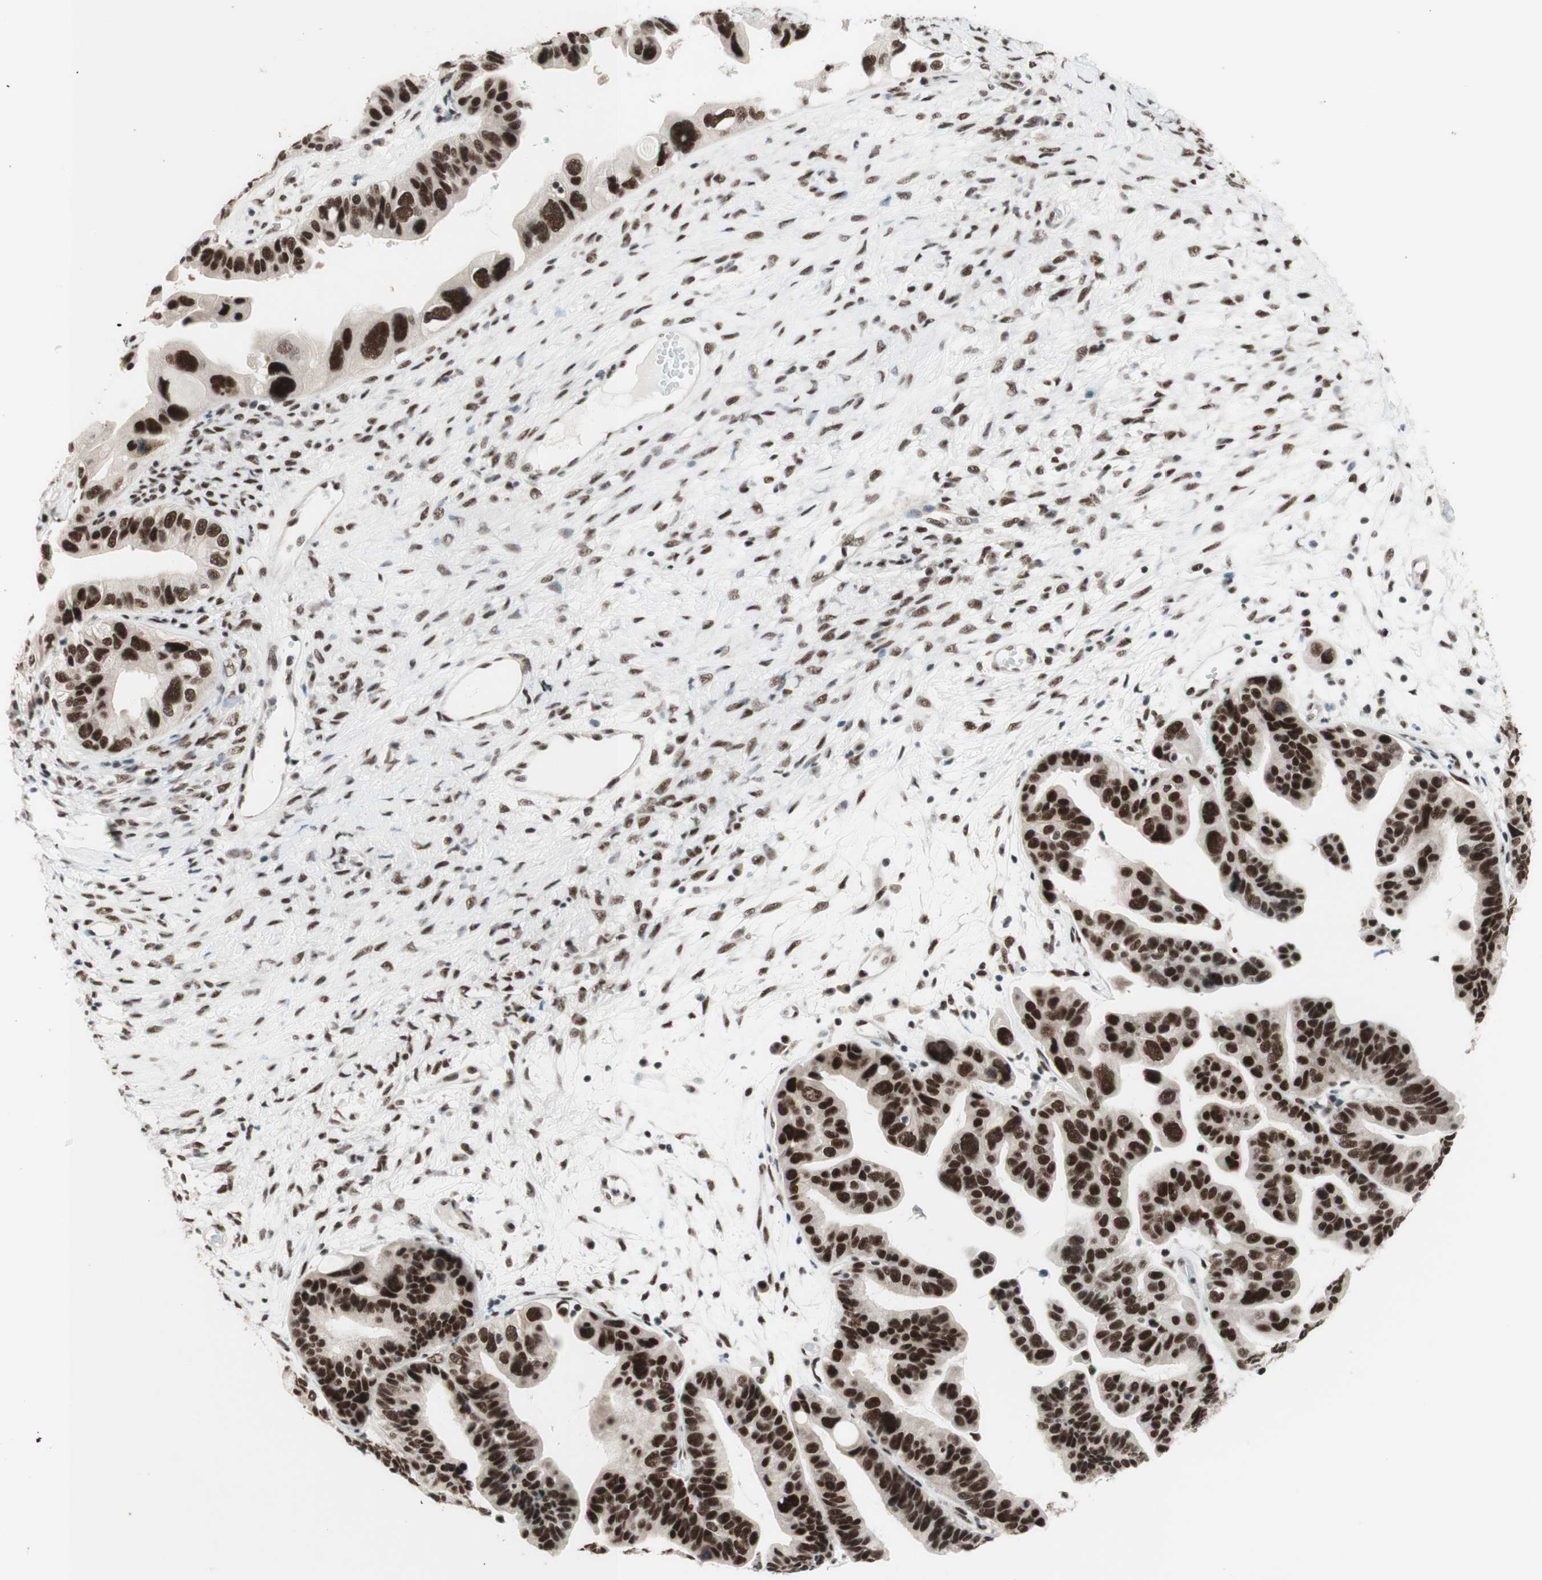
{"staining": {"intensity": "strong", "quantity": ">75%", "location": "nuclear"}, "tissue": "ovarian cancer", "cell_type": "Tumor cells", "image_type": "cancer", "snomed": [{"axis": "morphology", "description": "Cystadenocarcinoma, serous, NOS"}, {"axis": "topography", "description": "Ovary"}], "caption": "Human ovarian cancer stained for a protein (brown) exhibits strong nuclear positive expression in approximately >75% of tumor cells.", "gene": "PRPF19", "patient": {"sex": "female", "age": 56}}